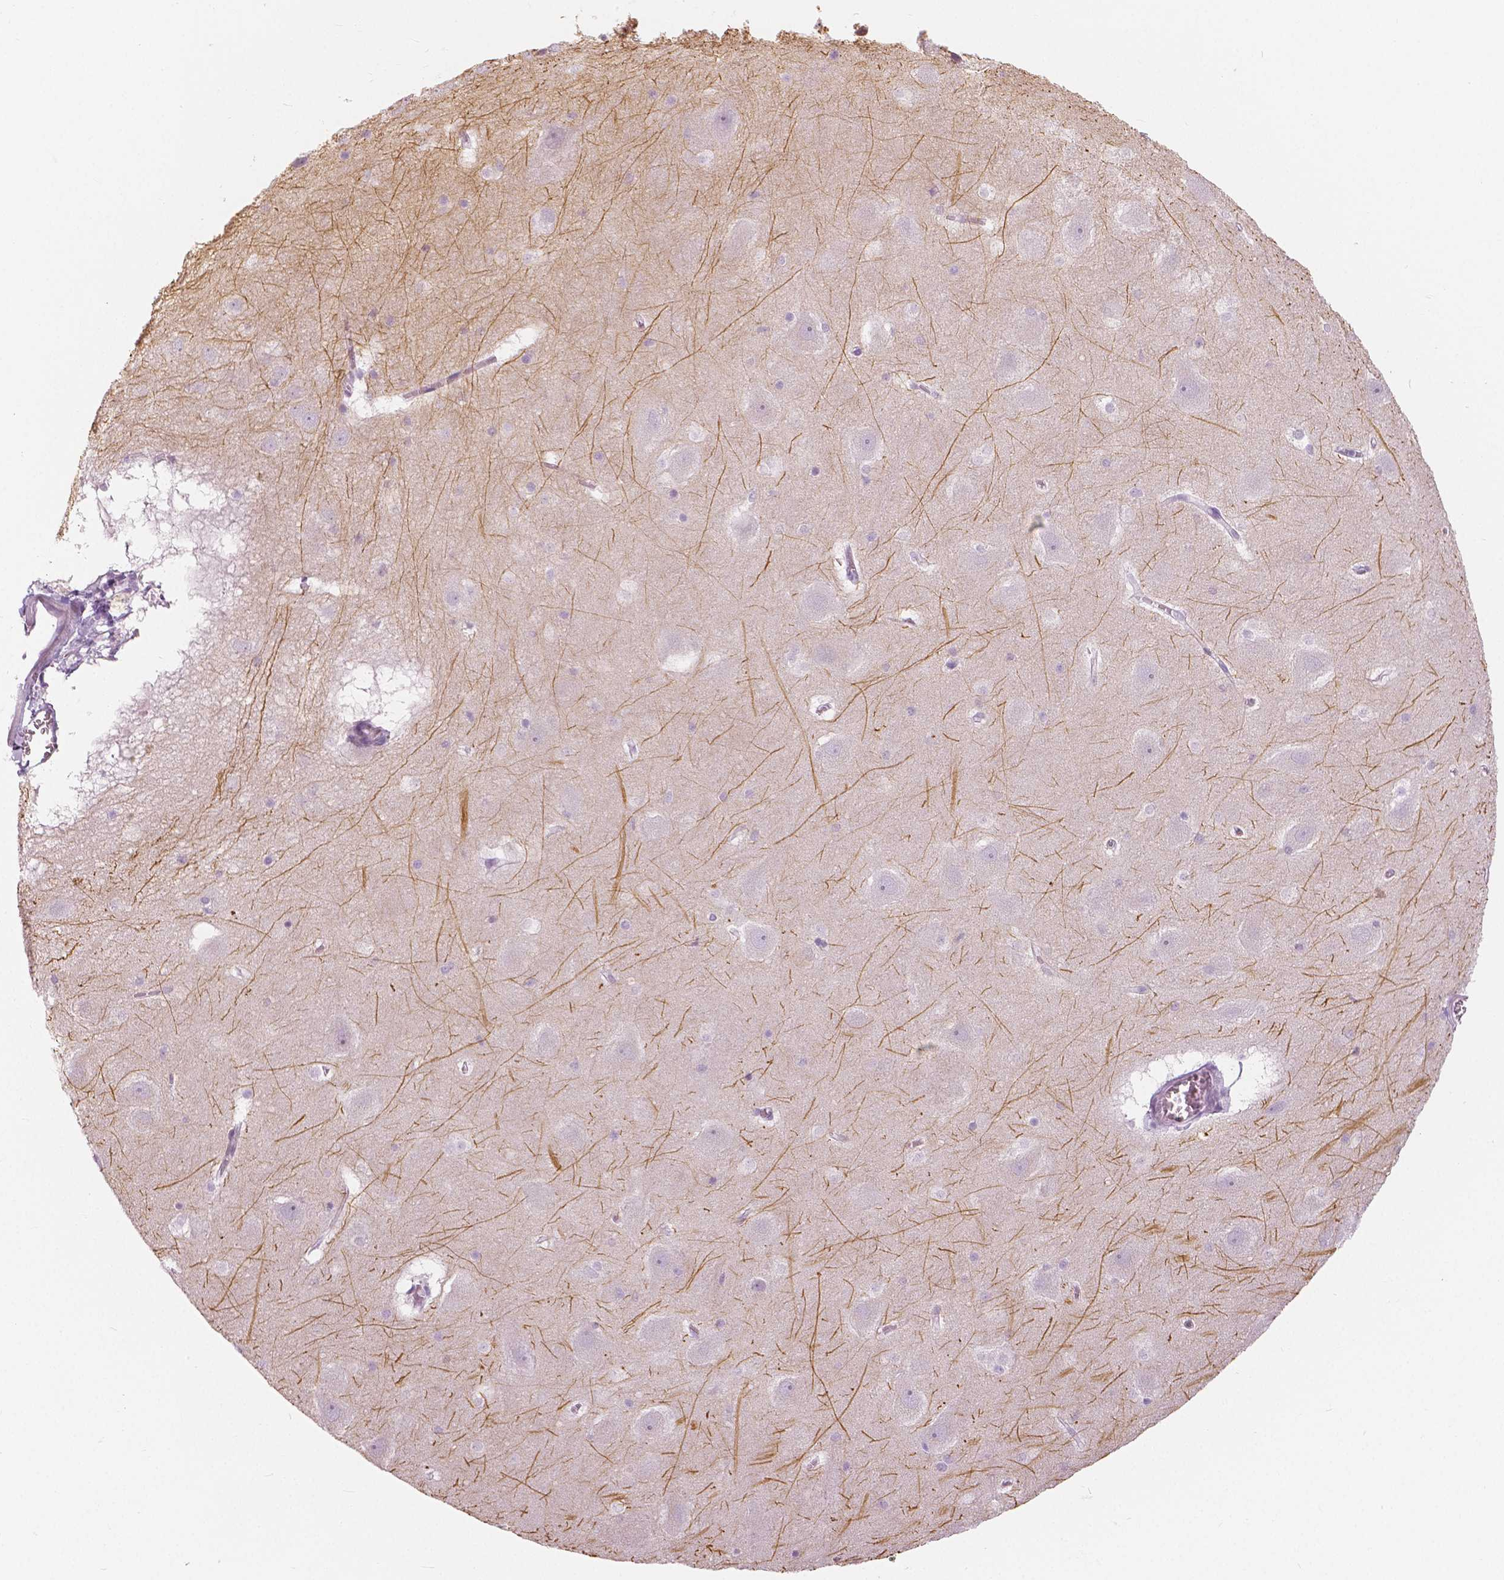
{"staining": {"intensity": "negative", "quantity": "none", "location": "none"}, "tissue": "hippocampus", "cell_type": "Glial cells", "image_type": "normal", "snomed": [{"axis": "morphology", "description": "Normal tissue, NOS"}, {"axis": "topography", "description": "Hippocampus"}], "caption": "Immunohistochemistry image of benign hippocampus stained for a protein (brown), which exhibits no expression in glial cells. The staining was performed using DAB to visualize the protein expression in brown, while the nuclei were stained in blue with hematoxylin (Magnification: 20x).", "gene": "A4GNT", "patient": {"sex": "male", "age": 45}}